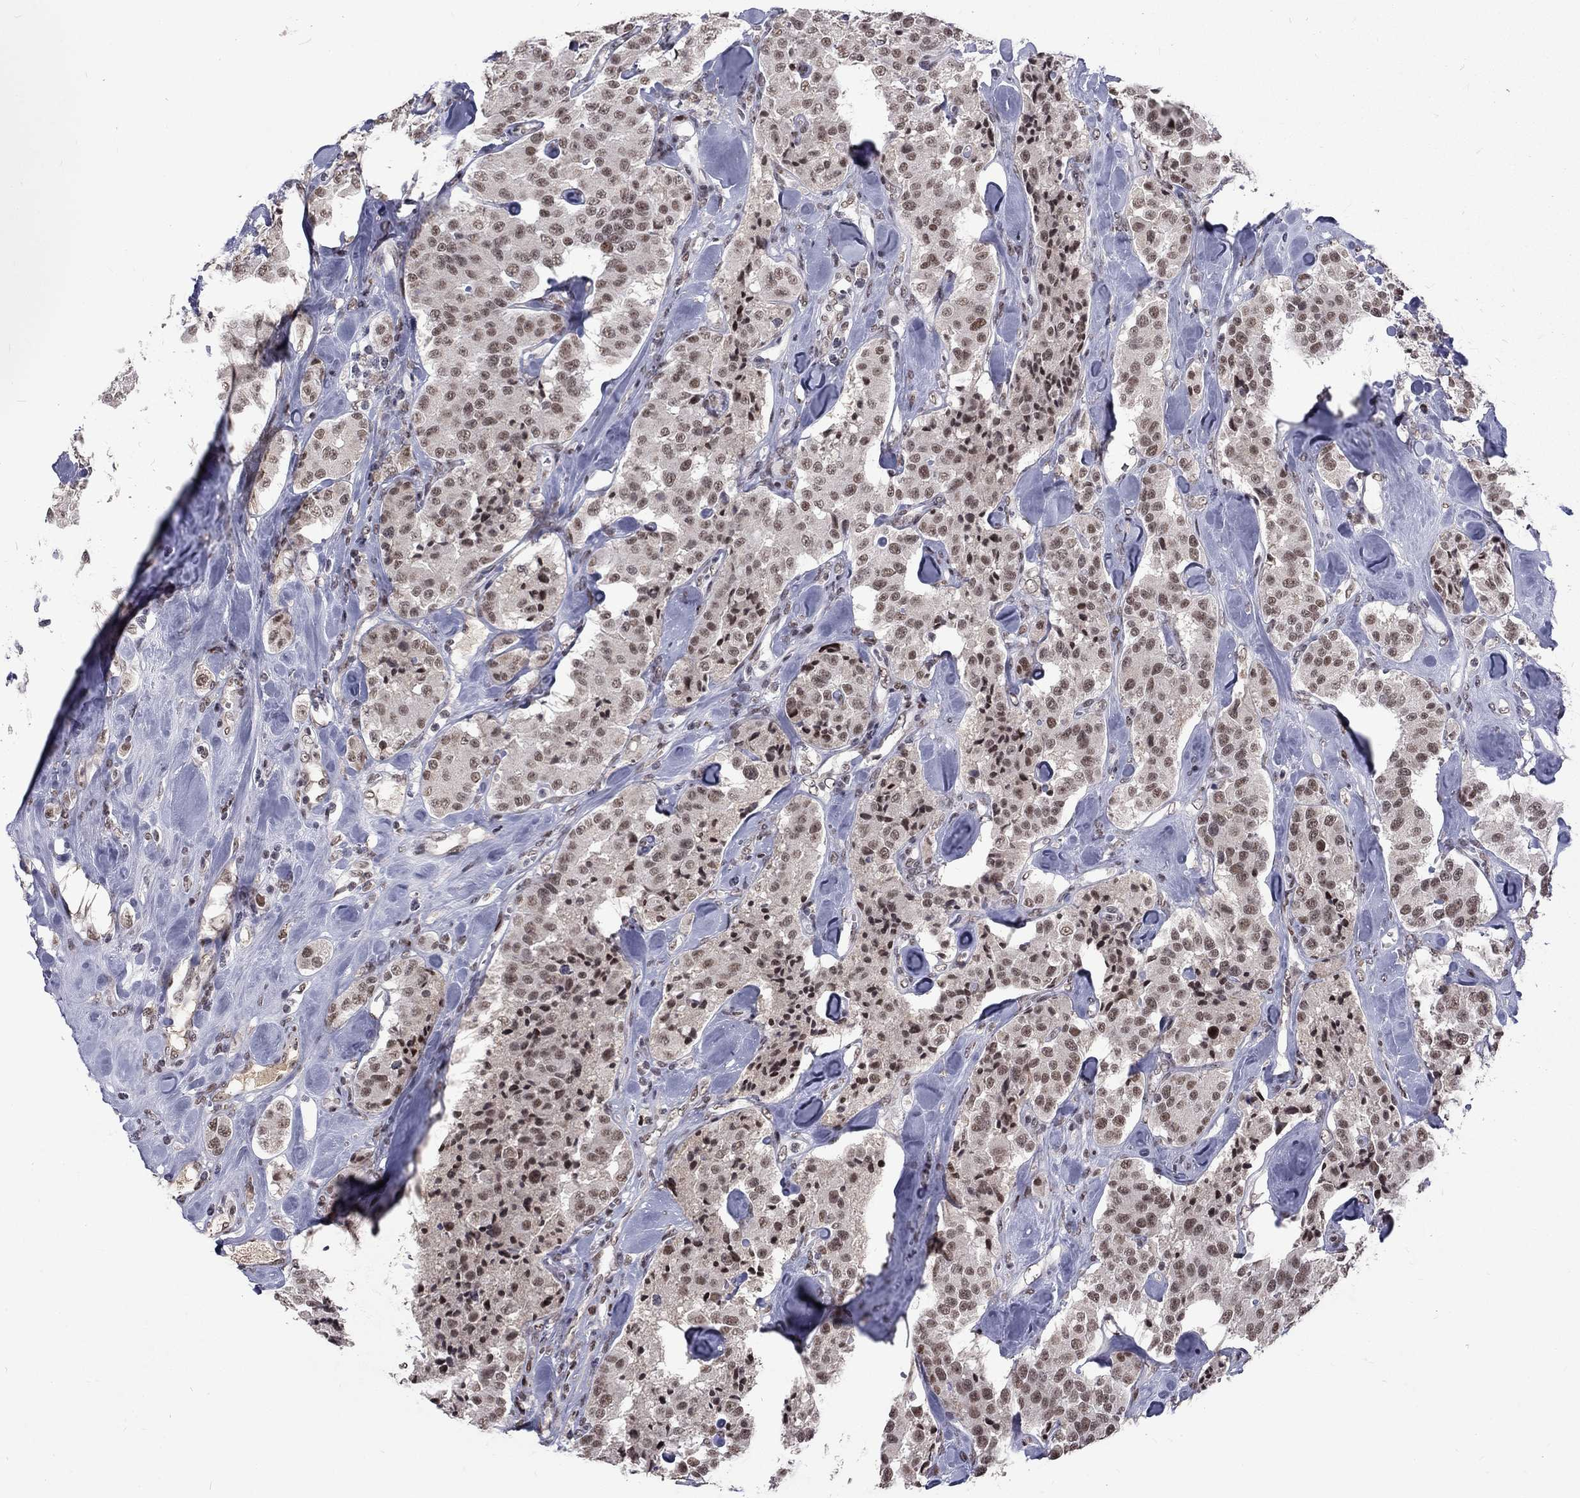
{"staining": {"intensity": "weak", "quantity": "<25%", "location": "nuclear"}, "tissue": "carcinoid", "cell_type": "Tumor cells", "image_type": "cancer", "snomed": [{"axis": "morphology", "description": "Carcinoid, malignant, NOS"}, {"axis": "topography", "description": "Pancreas"}], "caption": "High magnification brightfield microscopy of malignant carcinoid stained with DAB (3,3'-diaminobenzidine) (brown) and counterstained with hematoxylin (blue): tumor cells show no significant positivity. (Immunohistochemistry, brightfield microscopy, high magnification).", "gene": "TCEAL1", "patient": {"sex": "male", "age": 41}}